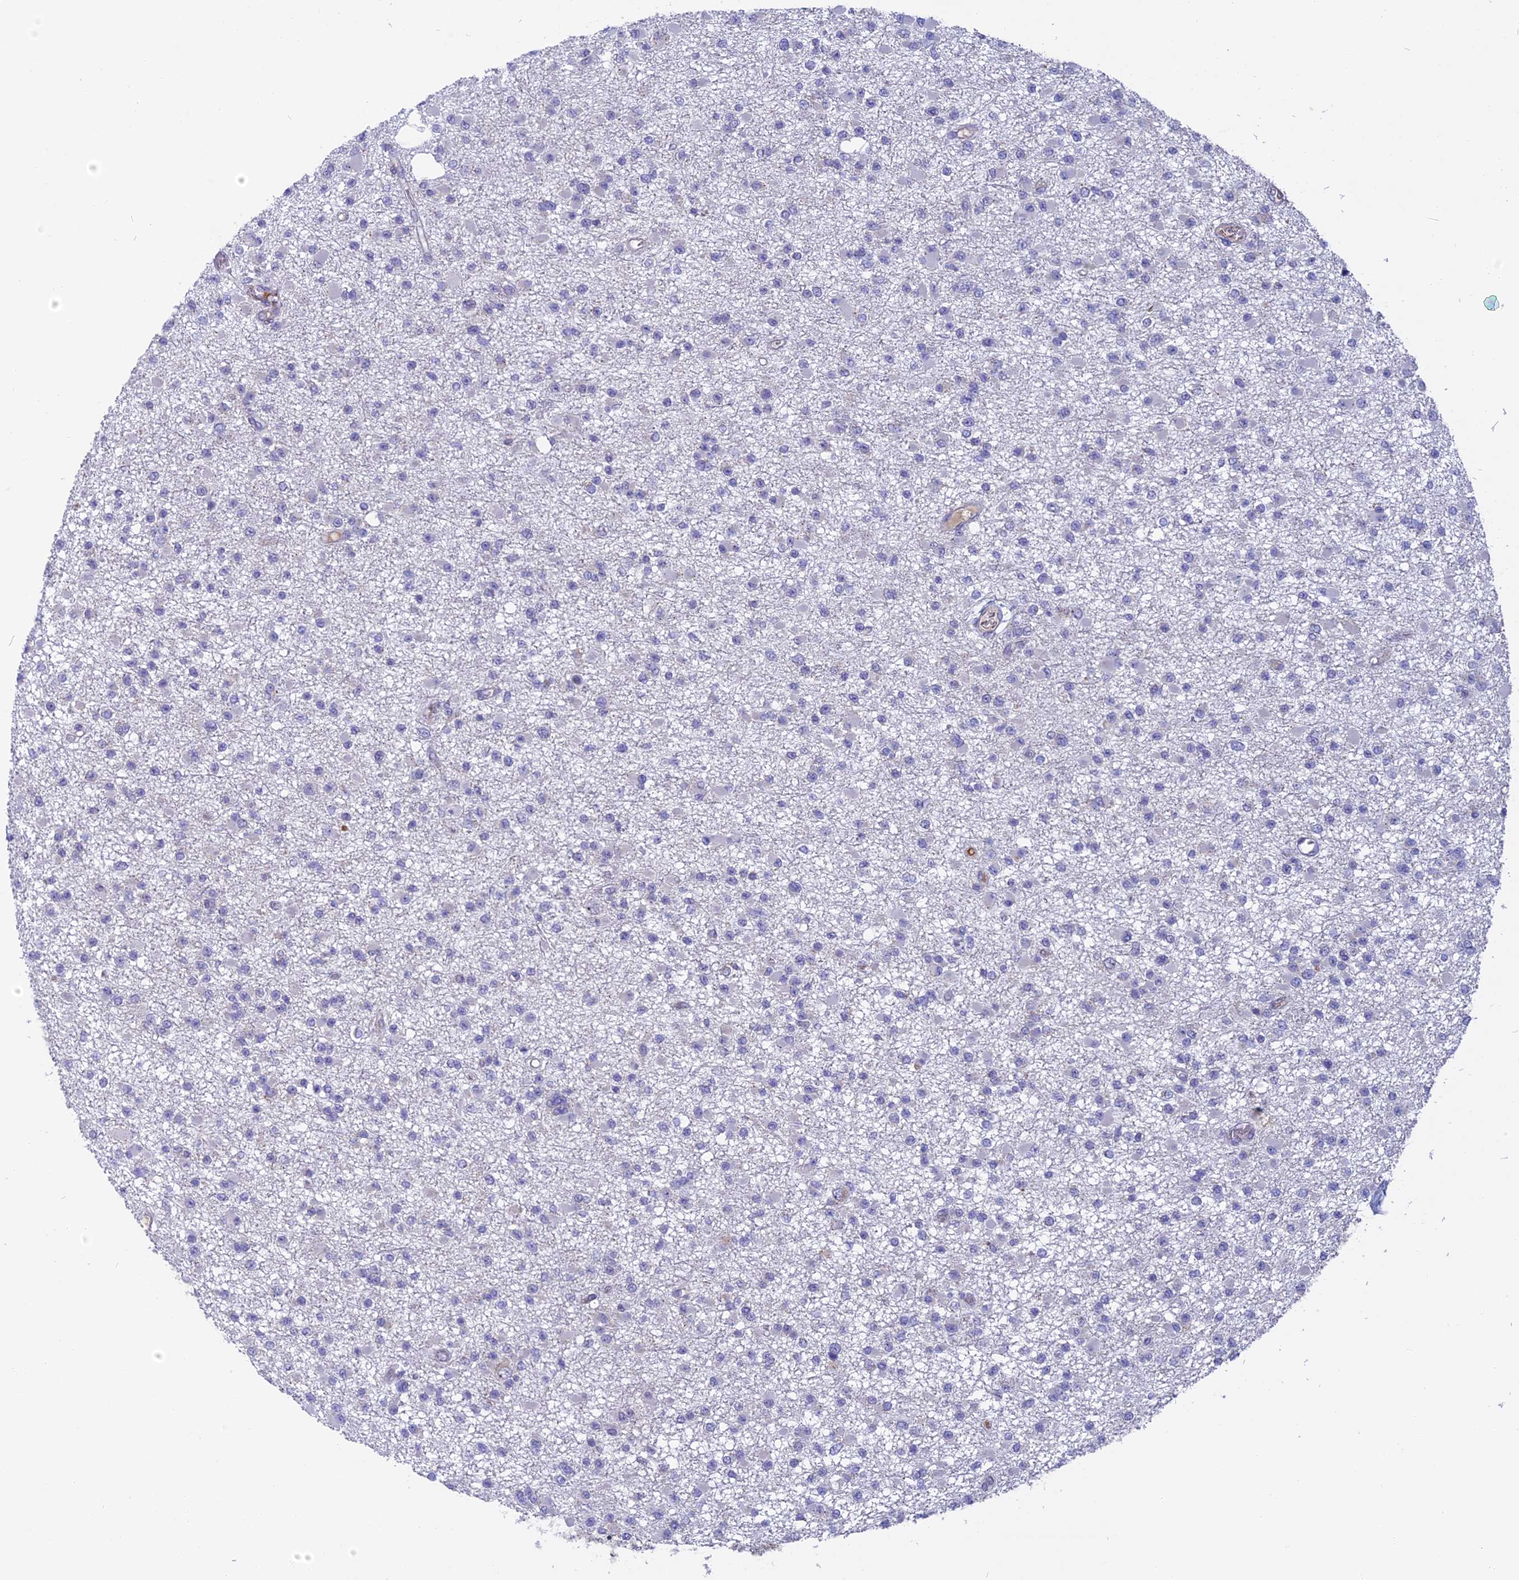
{"staining": {"intensity": "negative", "quantity": "none", "location": "none"}, "tissue": "glioma", "cell_type": "Tumor cells", "image_type": "cancer", "snomed": [{"axis": "morphology", "description": "Glioma, malignant, Low grade"}, {"axis": "topography", "description": "Brain"}], "caption": "This micrograph is of glioma stained with immunohistochemistry (IHC) to label a protein in brown with the nuclei are counter-stained blue. There is no expression in tumor cells. (DAB (3,3'-diaminobenzidine) immunohistochemistry, high magnification).", "gene": "DTWD1", "patient": {"sex": "female", "age": 22}}